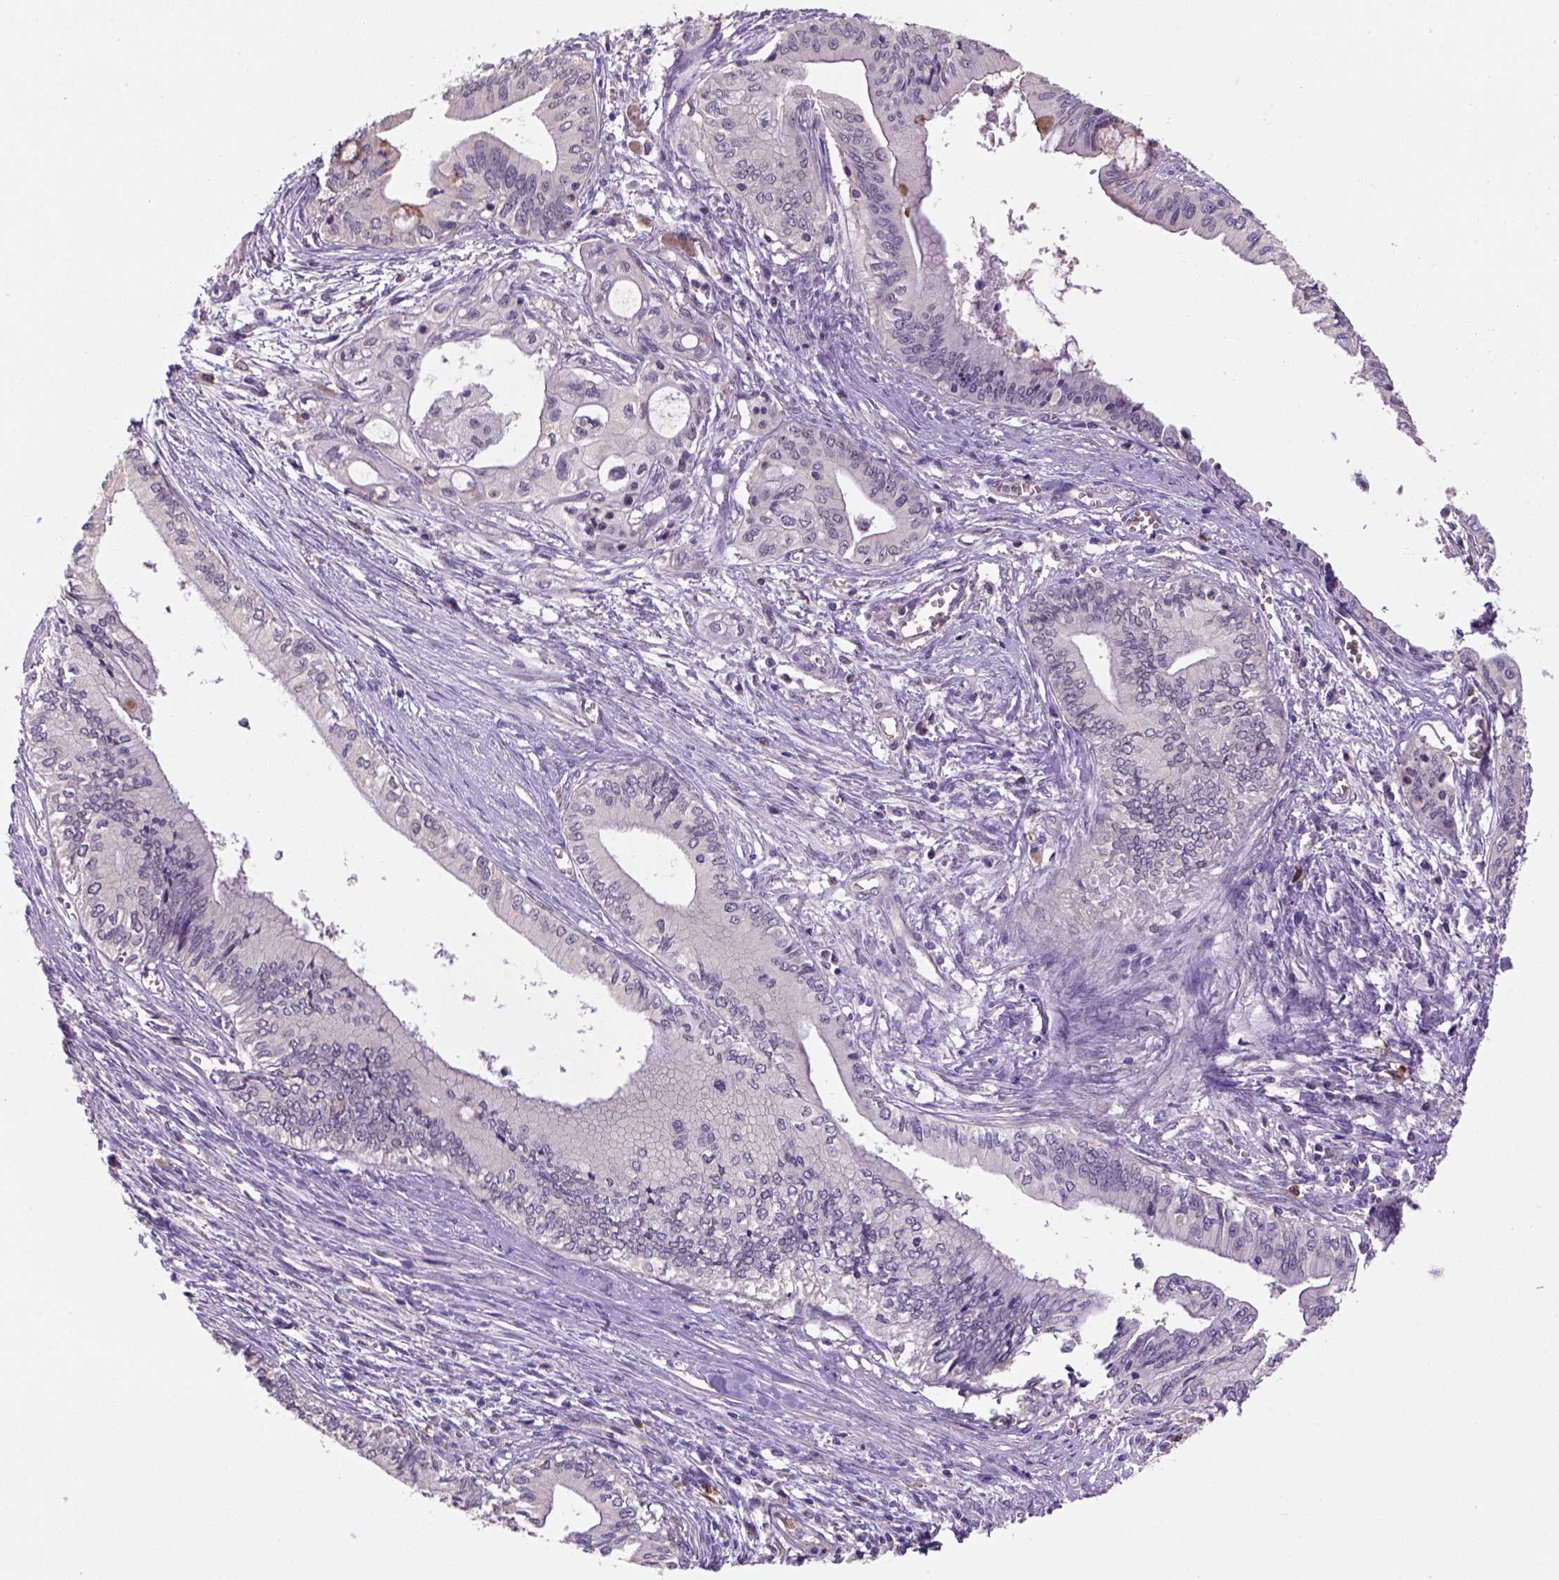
{"staining": {"intensity": "weak", "quantity": "25%-75%", "location": "cytoplasmic/membranous,nuclear"}, "tissue": "pancreatic cancer", "cell_type": "Tumor cells", "image_type": "cancer", "snomed": [{"axis": "morphology", "description": "Adenocarcinoma, NOS"}, {"axis": "topography", "description": "Pancreas"}], "caption": "Immunohistochemistry (IHC) image of neoplastic tissue: human pancreatic adenocarcinoma stained using immunohistochemistry reveals low levels of weak protein expression localized specifically in the cytoplasmic/membranous and nuclear of tumor cells, appearing as a cytoplasmic/membranous and nuclear brown color.", "gene": "SCML4", "patient": {"sex": "female", "age": 61}}